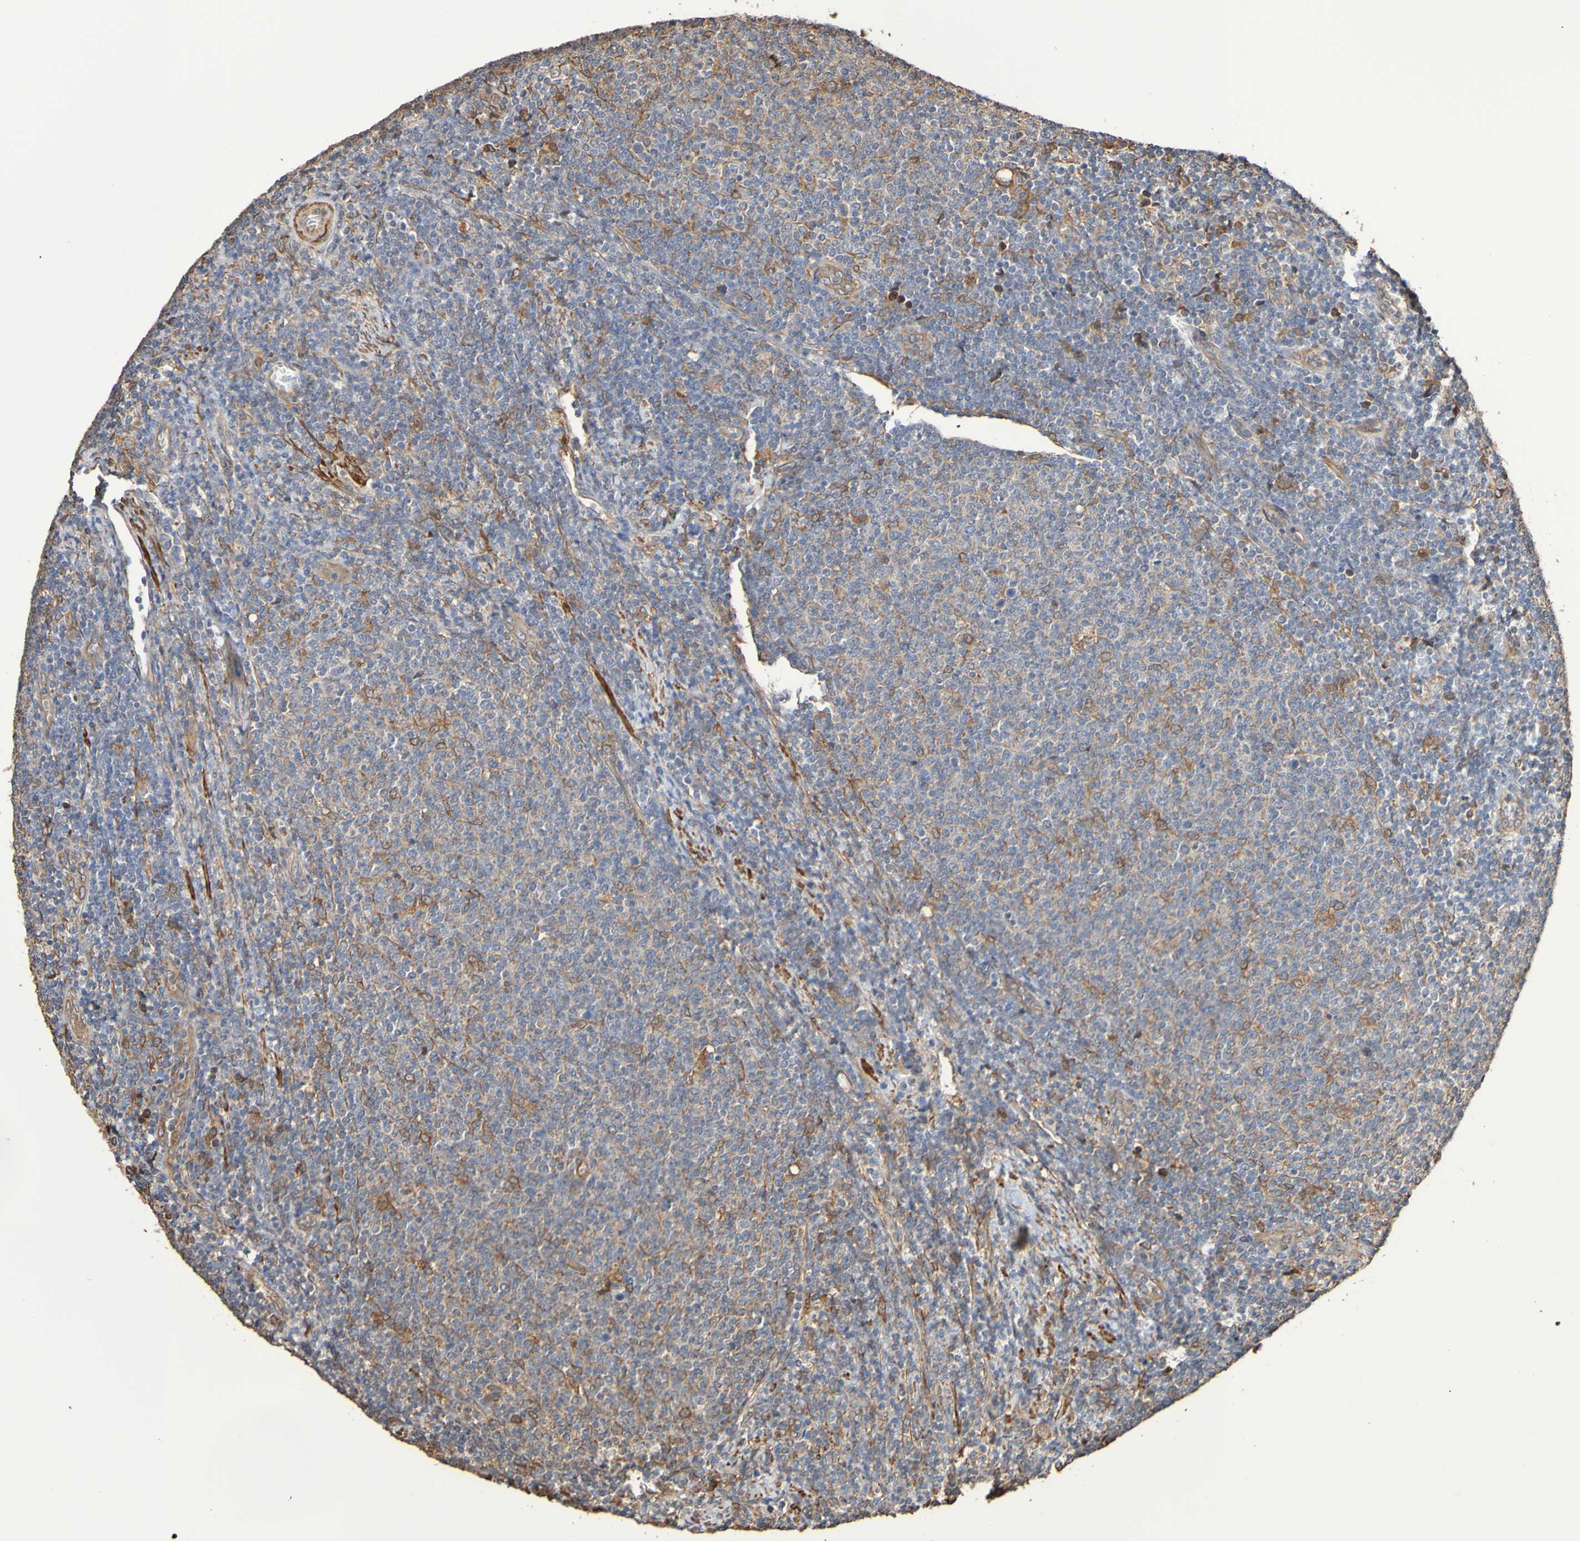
{"staining": {"intensity": "negative", "quantity": "none", "location": "none"}, "tissue": "lymphoma", "cell_type": "Tumor cells", "image_type": "cancer", "snomed": [{"axis": "morphology", "description": "Malignant lymphoma, non-Hodgkin's type, Low grade"}, {"axis": "topography", "description": "Lymph node"}], "caption": "Immunohistochemistry of human lymphoma shows no positivity in tumor cells.", "gene": "RAB11A", "patient": {"sex": "male", "age": 66}}